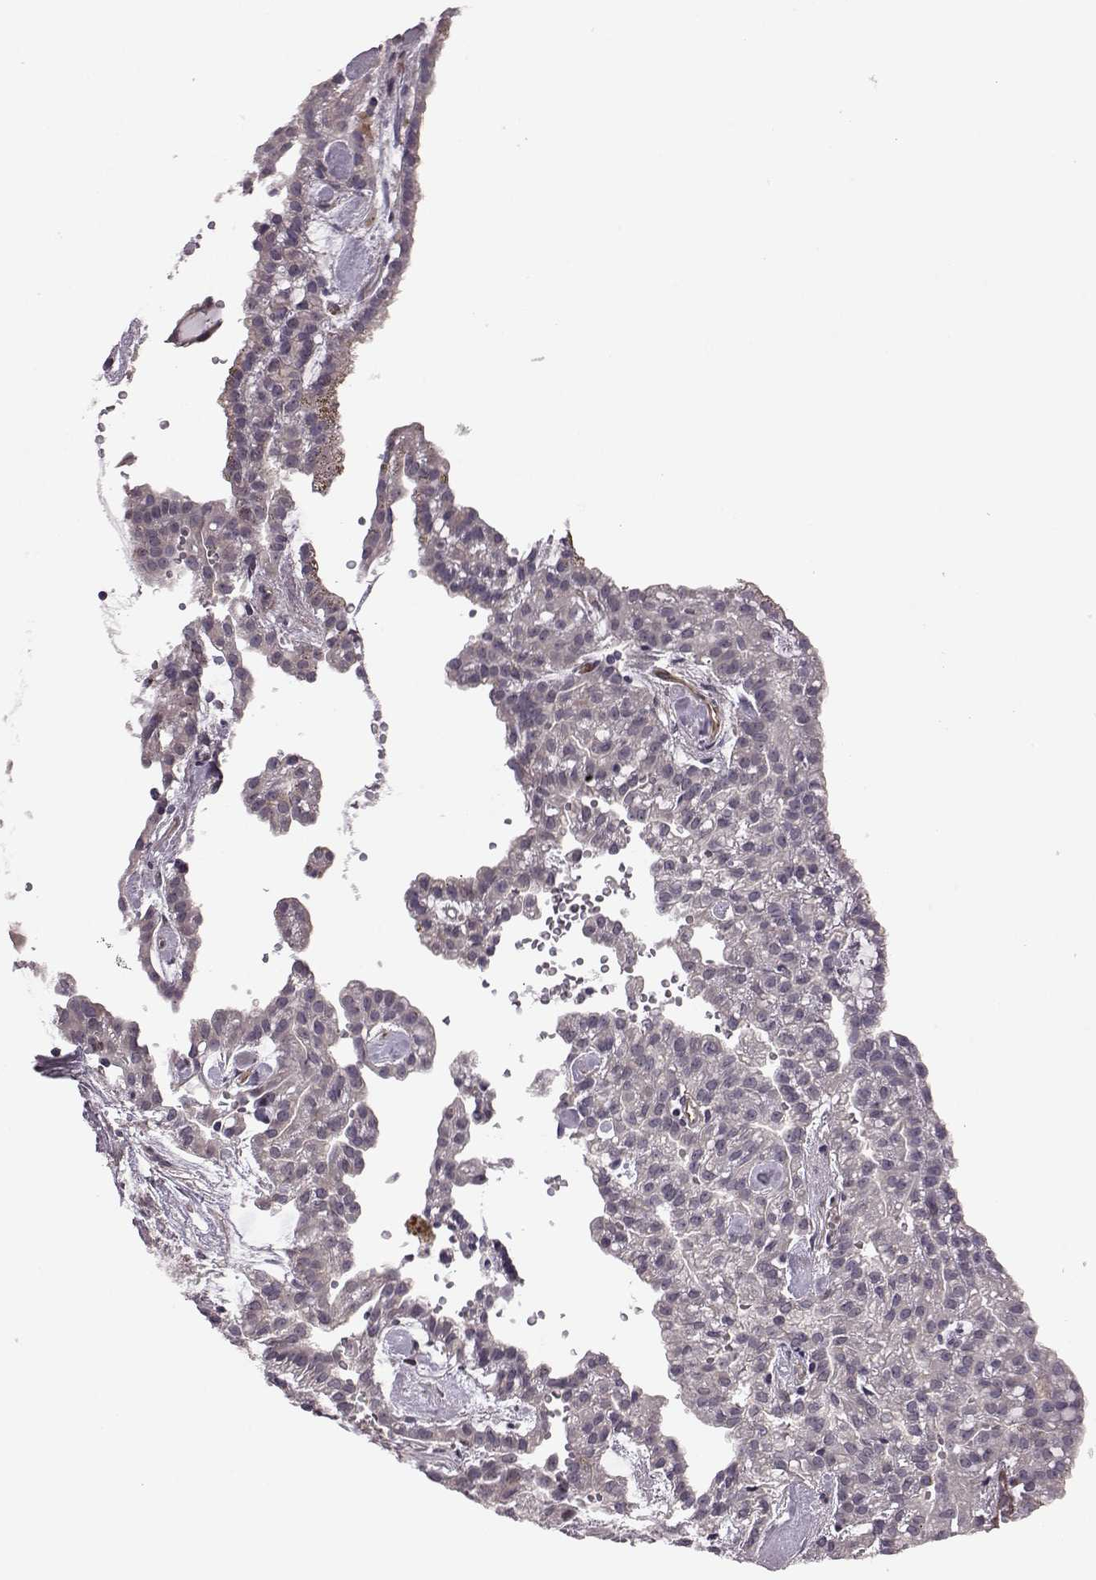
{"staining": {"intensity": "negative", "quantity": "none", "location": "none"}, "tissue": "renal cancer", "cell_type": "Tumor cells", "image_type": "cancer", "snomed": [{"axis": "morphology", "description": "Adenocarcinoma, NOS"}, {"axis": "topography", "description": "Kidney"}], "caption": "High magnification brightfield microscopy of renal cancer (adenocarcinoma) stained with DAB (3,3'-diaminobenzidine) (brown) and counterstained with hematoxylin (blue): tumor cells show no significant staining.", "gene": "SYNPO", "patient": {"sex": "male", "age": 63}}